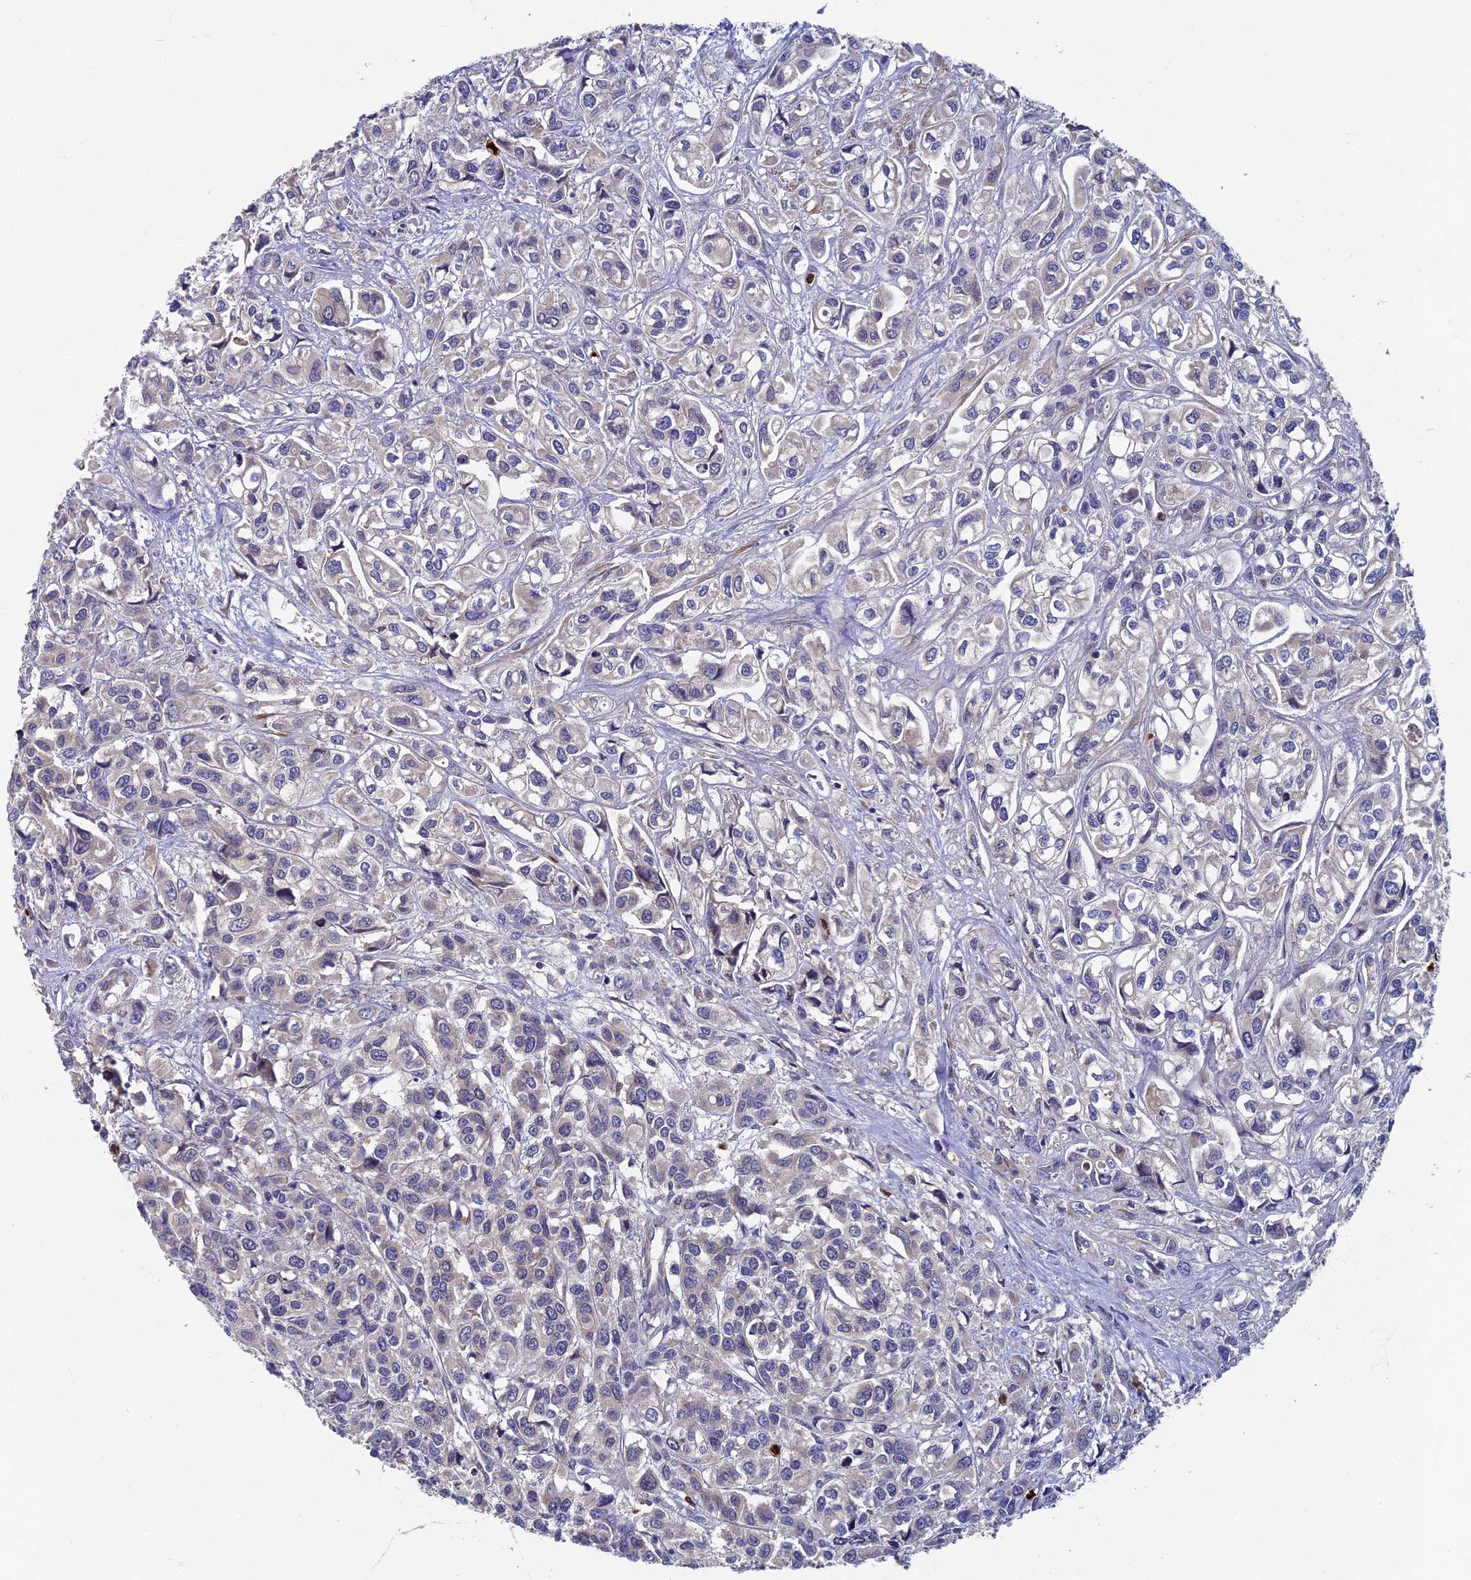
{"staining": {"intensity": "negative", "quantity": "none", "location": "none"}, "tissue": "urothelial cancer", "cell_type": "Tumor cells", "image_type": "cancer", "snomed": [{"axis": "morphology", "description": "Urothelial carcinoma, High grade"}, {"axis": "topography", "description": "Urinary bladder"}], "caption": "There is no significant staining in tumor cells of urothelial cancer. The staining is performed using DAB brown chromogen with nuclei counter-stained in using hematoxylin.", "gene": "TNK2", "patient": {"sex": "male", "age": 67}}